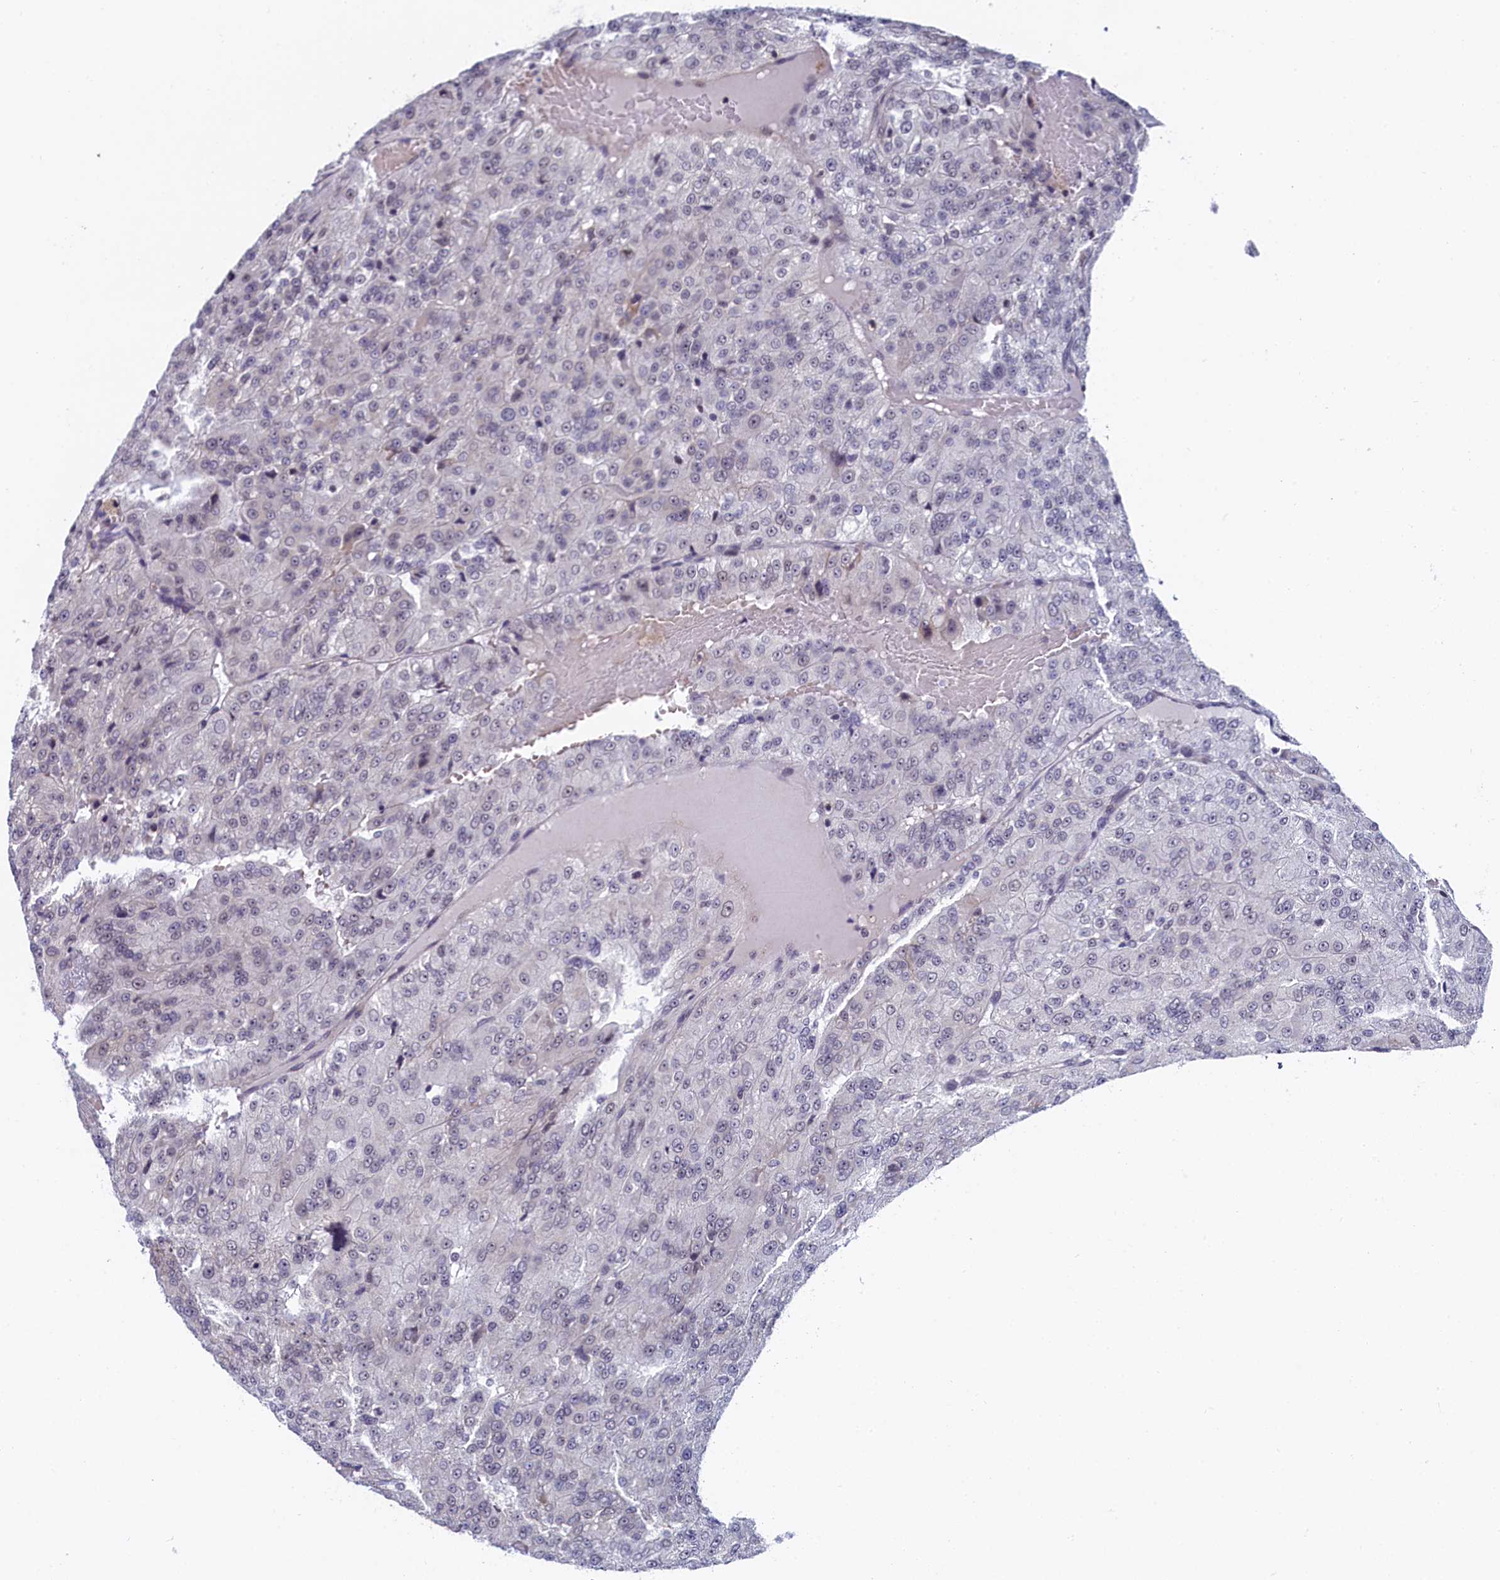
{"staining": {"intensity": "negative", "quantity": "none", "location": "none"}, "tissue": "renal cancer", "cell_type": "Tumor cells", "image_type": "cancer", "snomed": [{"axis": "morphology", "description": "Adenocarcinoma, NOS"}, {"axis": "topography", "description": "Kidney"}], "caption": "Tumor cells show no significant positivity in renal cancer (adenocarcinoma).", "gene": "INTS14", "patient": {"sex": "female", "age": 63}}